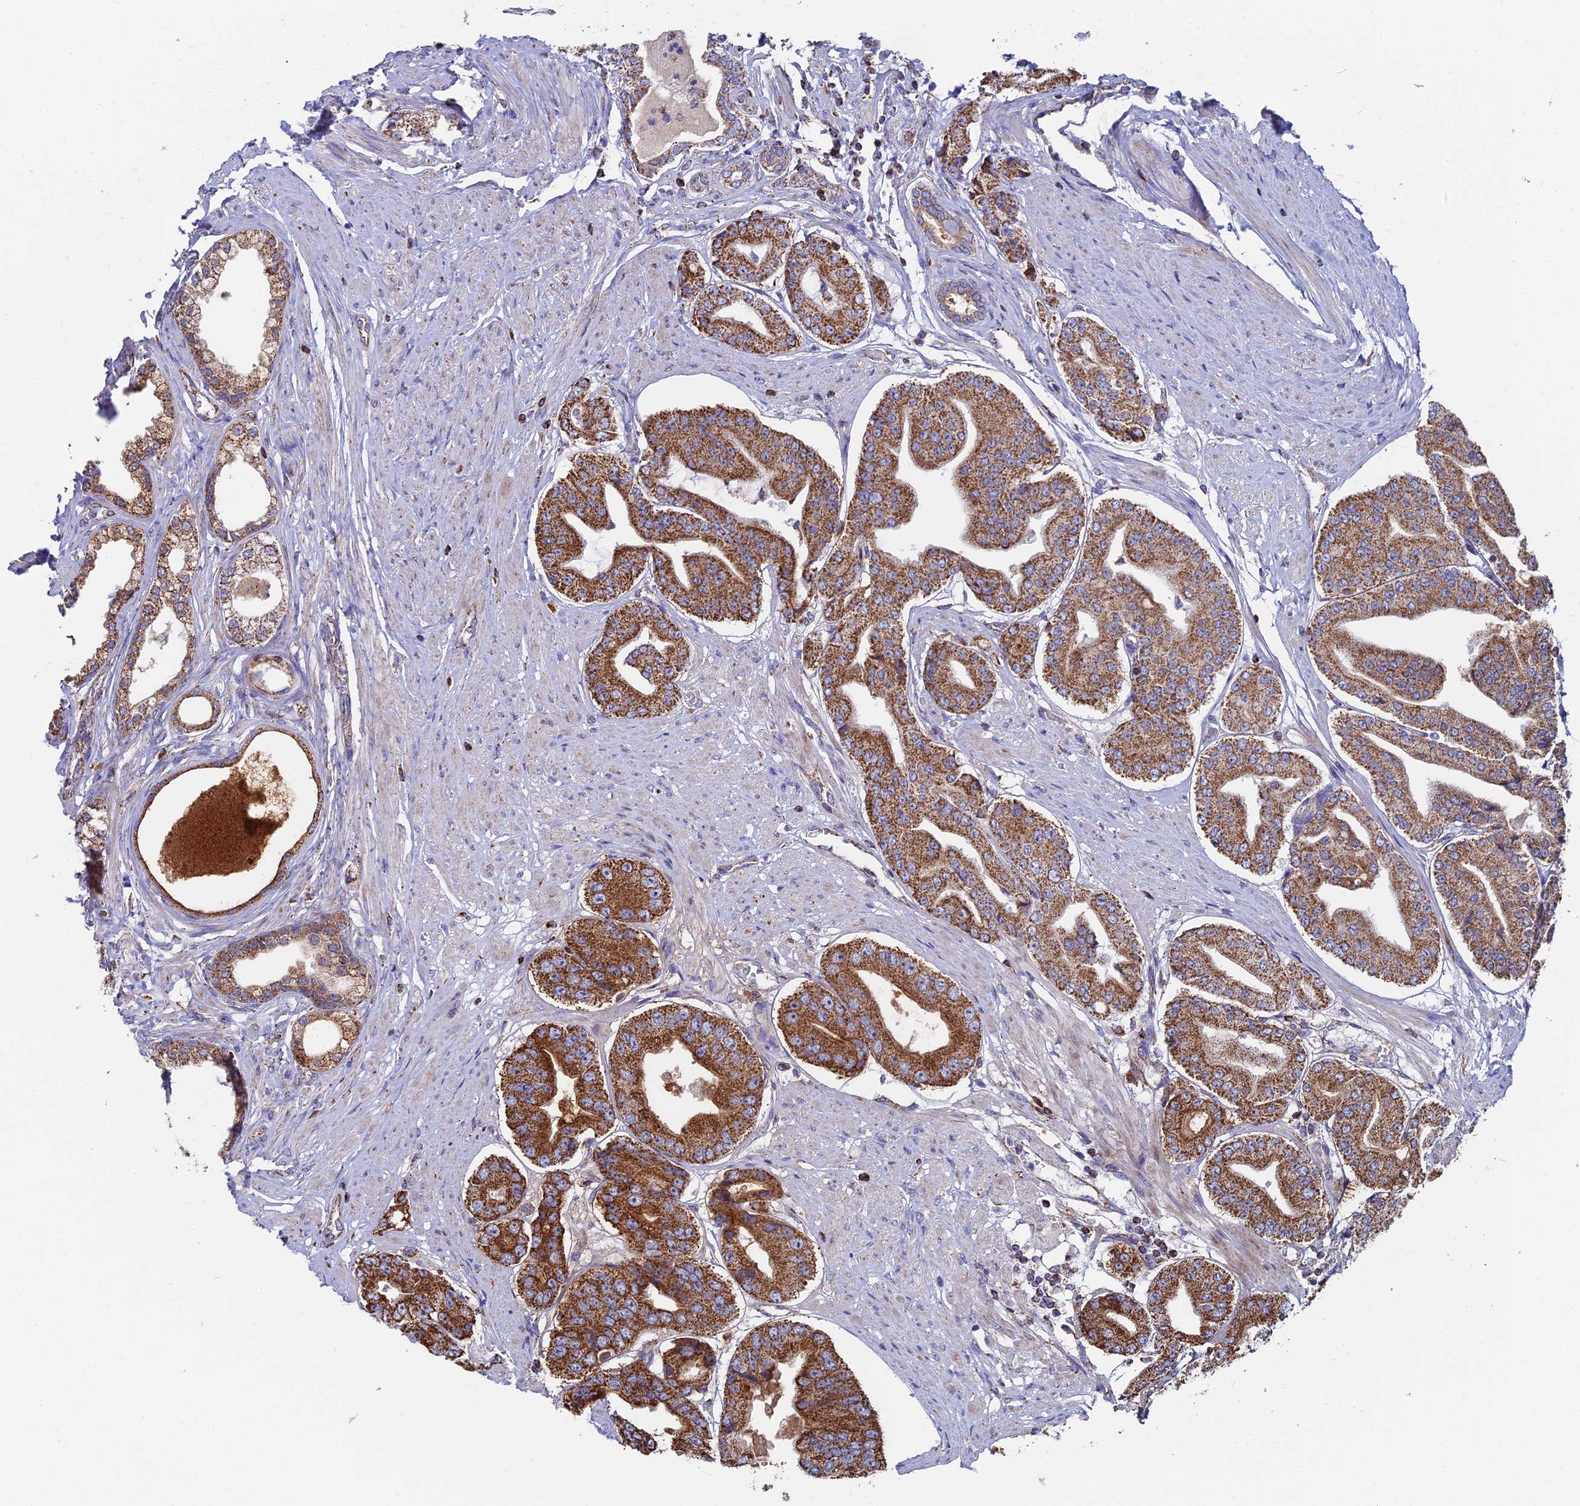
{"staining": {"intensity": "strong", "quantity": ">75%", "location": "cytoplasmic/membranous"}, "tissue": "prostate cancer", "cell_type": "Tumor cells", "image_type": "cancer", "snomed": [{"axis": "morphology", "description": "Adenocarcinoma, High grade"}, {"axis": "topography", "description": "Prostate"}], "caption": "Protein staining of prostate cancer (high-grade adenocarcinoma) tissue demonstrates strong cytoplasmic/membranous staining in about >75% of tumor cells. The protein of interest is stained brown, and the nuclei are stained in blue (DAB (3,3'-diaminobenzidine) IHC with brightfield microscopy, high magnification).", "gene": "SPOCK2", "patient": {"sex": "male", "age": 63}}